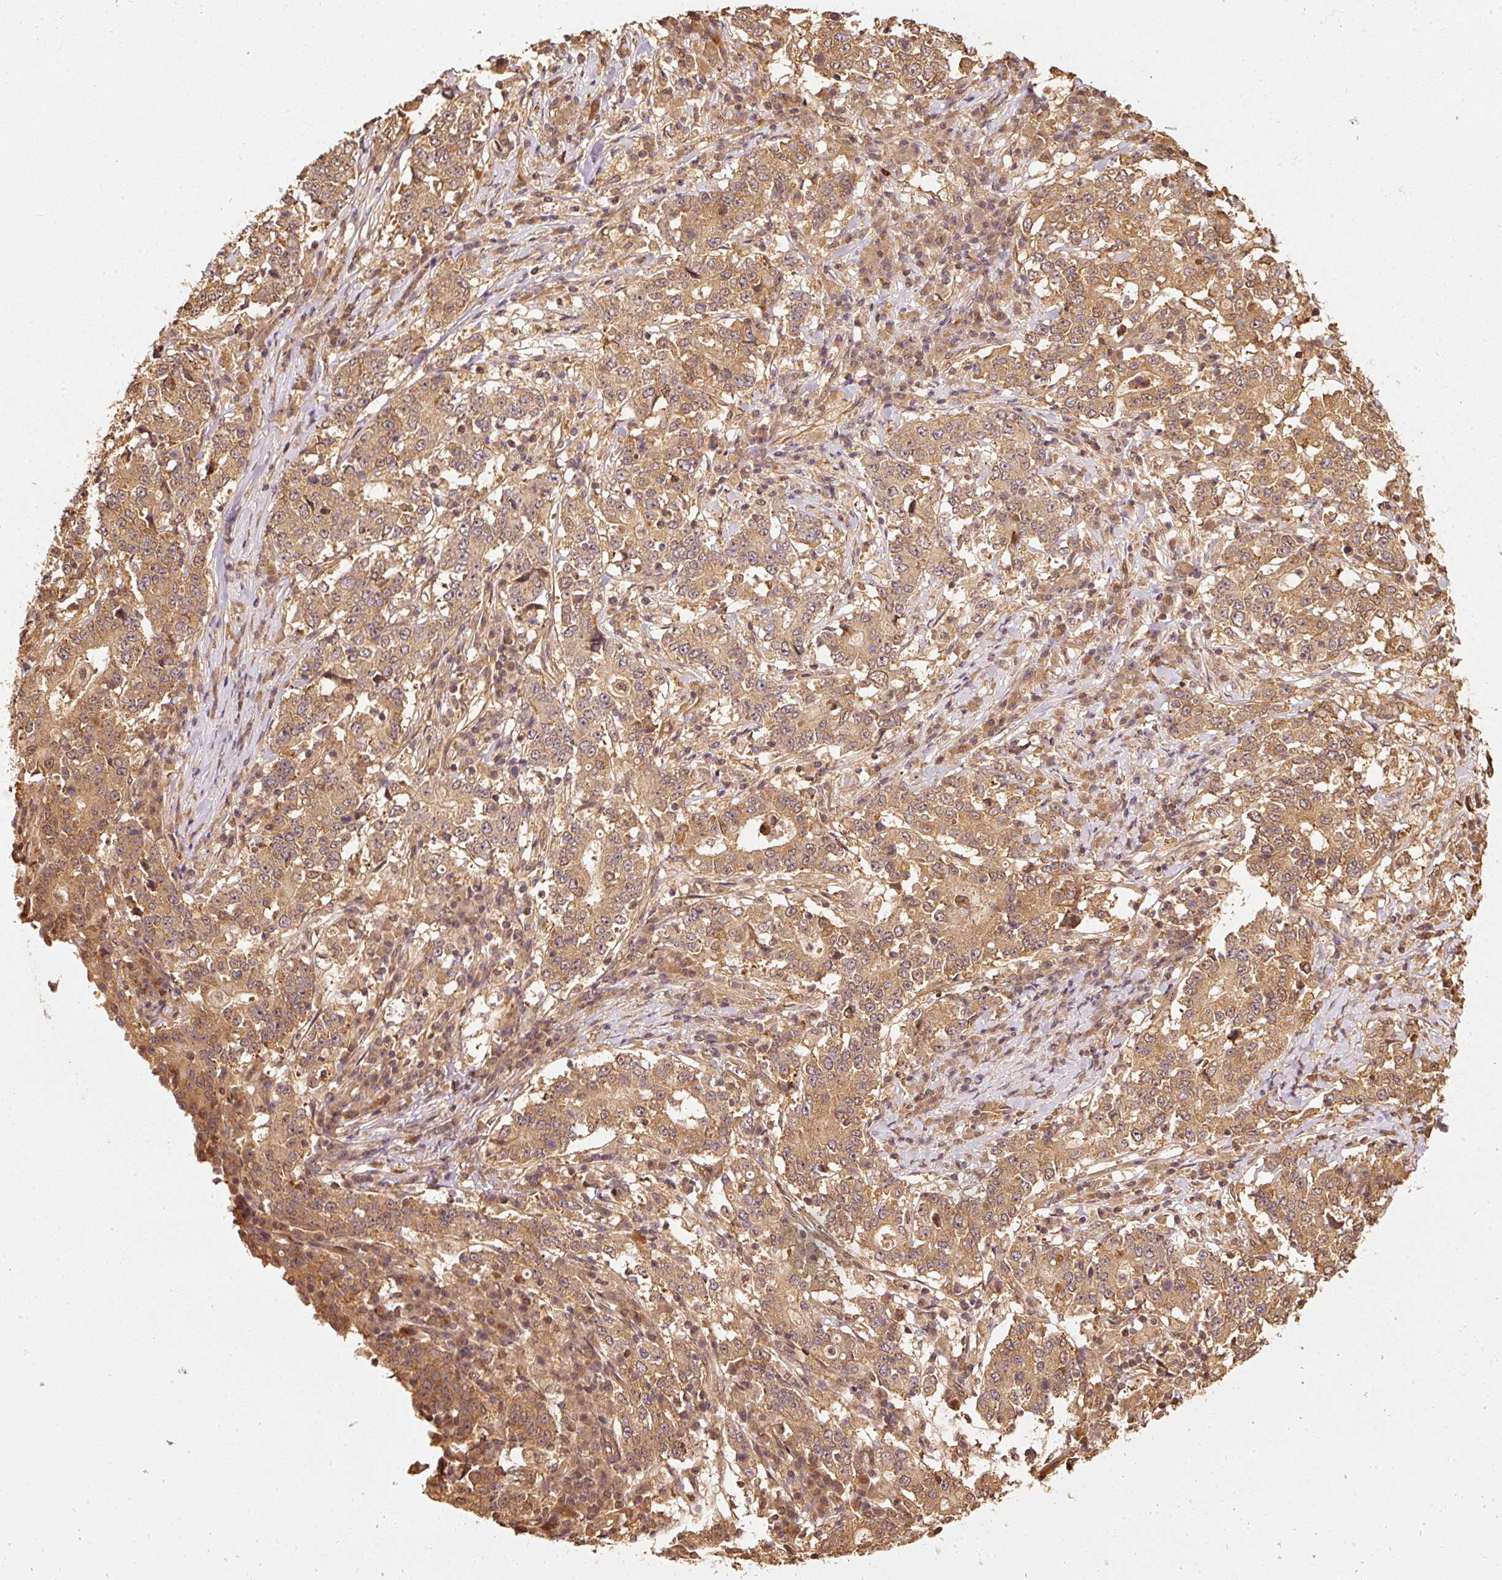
{"staining": {"intensity": "moderate", "quantity": ">75%", "location": "cytoplasmic/membranous"}, "tissue": "stomach cancer", "cell_type": "Tumor cells", "image_type": "cancer", "snomed": [{"axis": "morphology", "description": "Adenocarcinoma, NOS"}, {"axis": "topography", "description": "Stomach"}], "caption": "A brown stain highlights moderate cytoplasmic/membranous positivity of a protein in stomach cancer (adenocarcinoma) tumor cells.", "gene": "STAU1", "patient": {"sex": "male", "age": 59}}